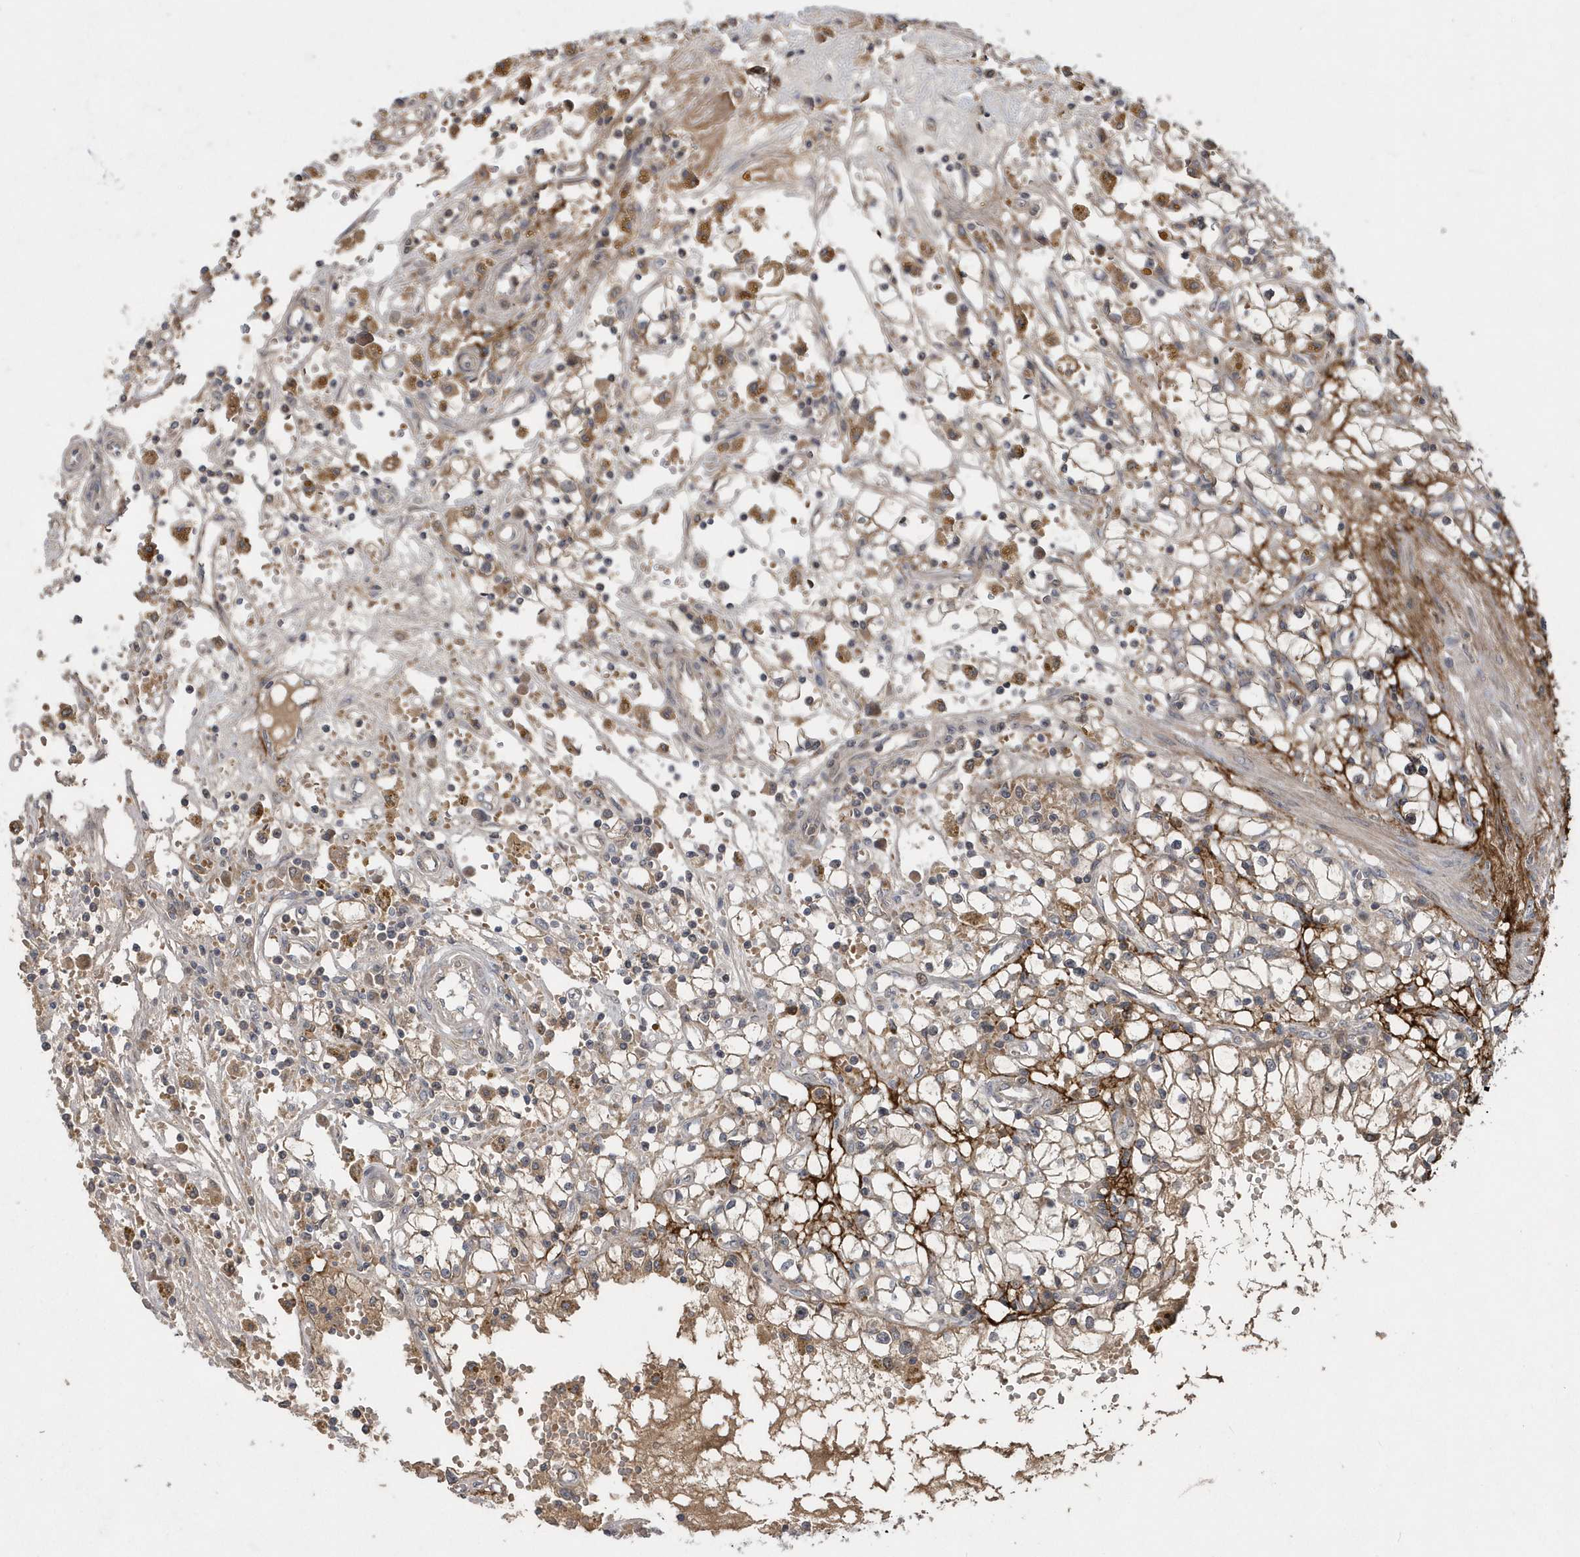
{"staining": {"intensity": "moderate", "quantity": ">75%", "location": "cytoplasmic/membranous"}, "tissue": "renal cancer", "cell_type": "Tumor cells", "image_type": "cancer", "snomed": [{"axis": "morphology", "description": "Adenocarcinoma, NOS"}, {"axis": "topography", "description": "Kidney"}], "caption": "Human renal cancer stained for a protein (brown) displays moderate cytoplasmic/membranous positive expression in about >75% of tumor cells.", "gene": "HMGCS1", "patient": {"sex": "male", "age": 56}}